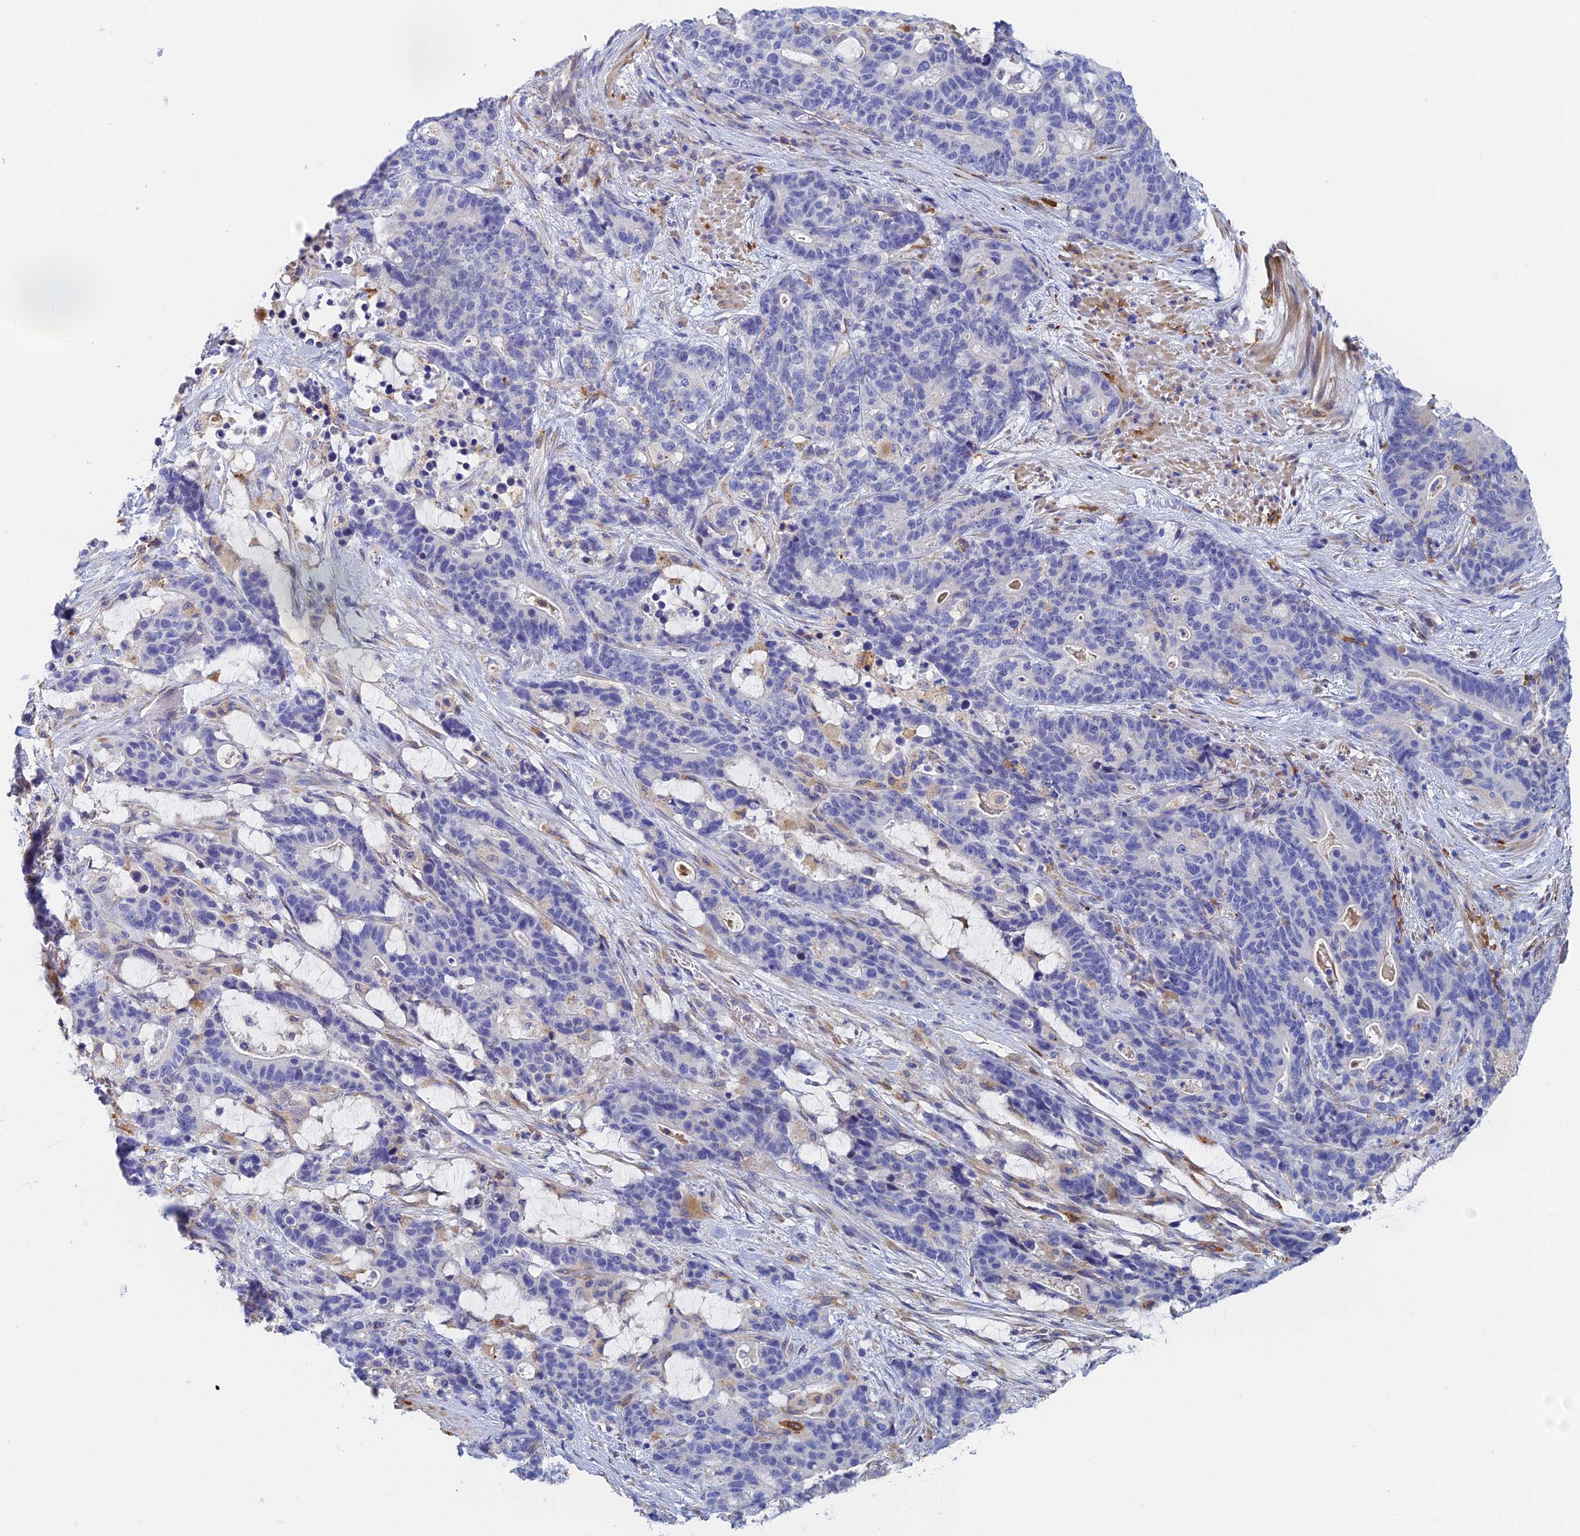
{"staining": {"intensity": "negative", "quantity": "none", "location": "none"}, "tissue": "stomach cancer", "cell_type": "Tumor cells", "image_type": "cancer", "snomed": [{"axis": "morphology", "description": "Adenocarcinoma, NOS"}, {"axis": "topography", "description": "Stomach"}], "caption": "A high-resolution photomicrograph shows immunohistochemistry staining of stomach cancer, which displays no significant staining in tumor cells.", "gene": "RPGRIP1L", "patient": {"sex": "female", "age": 76}}